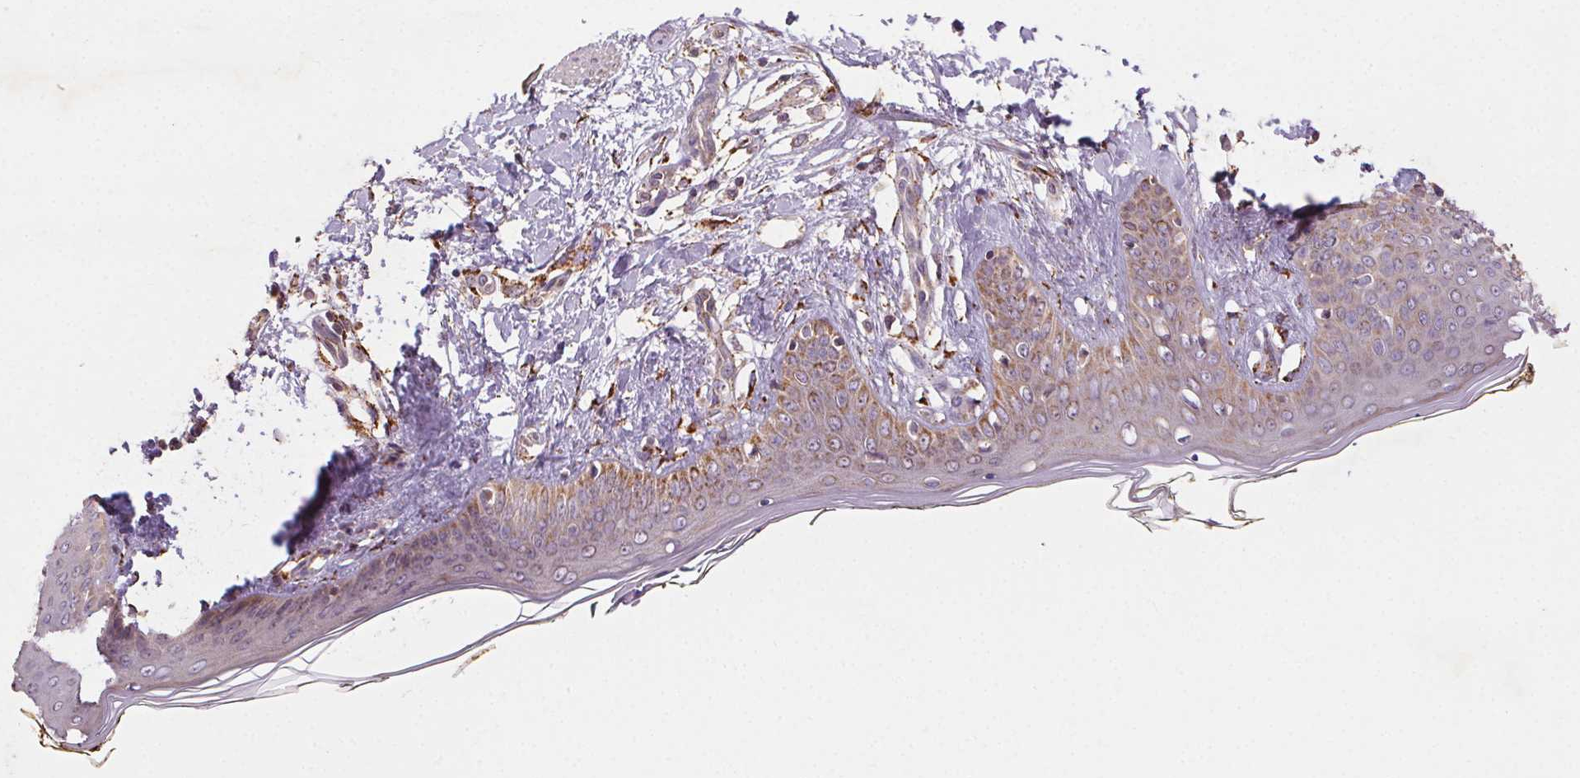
{"staining": {"intensity": "moderate", "quantity": ">75%", "location": "cytoplasmic/membranous"}, "tissue": "skin", "cell_type": "Fibroblasts", "image_type": "normal", "snomed": [{"axis": "morphology", "description": "Normal tissue, NOS"}, {"axis": "topography", "description": "Skin"}], "caption": "Immunohistochemistry (IHC) micrograph of benign skin stained for a protein (brown), which demonstrates medium levels of moderate cytoplasmic/membranous expression in approximately >75% of fibroblasts.", "gene": "FNBP1L", "patient": {"sex": "female", "age": 34}}